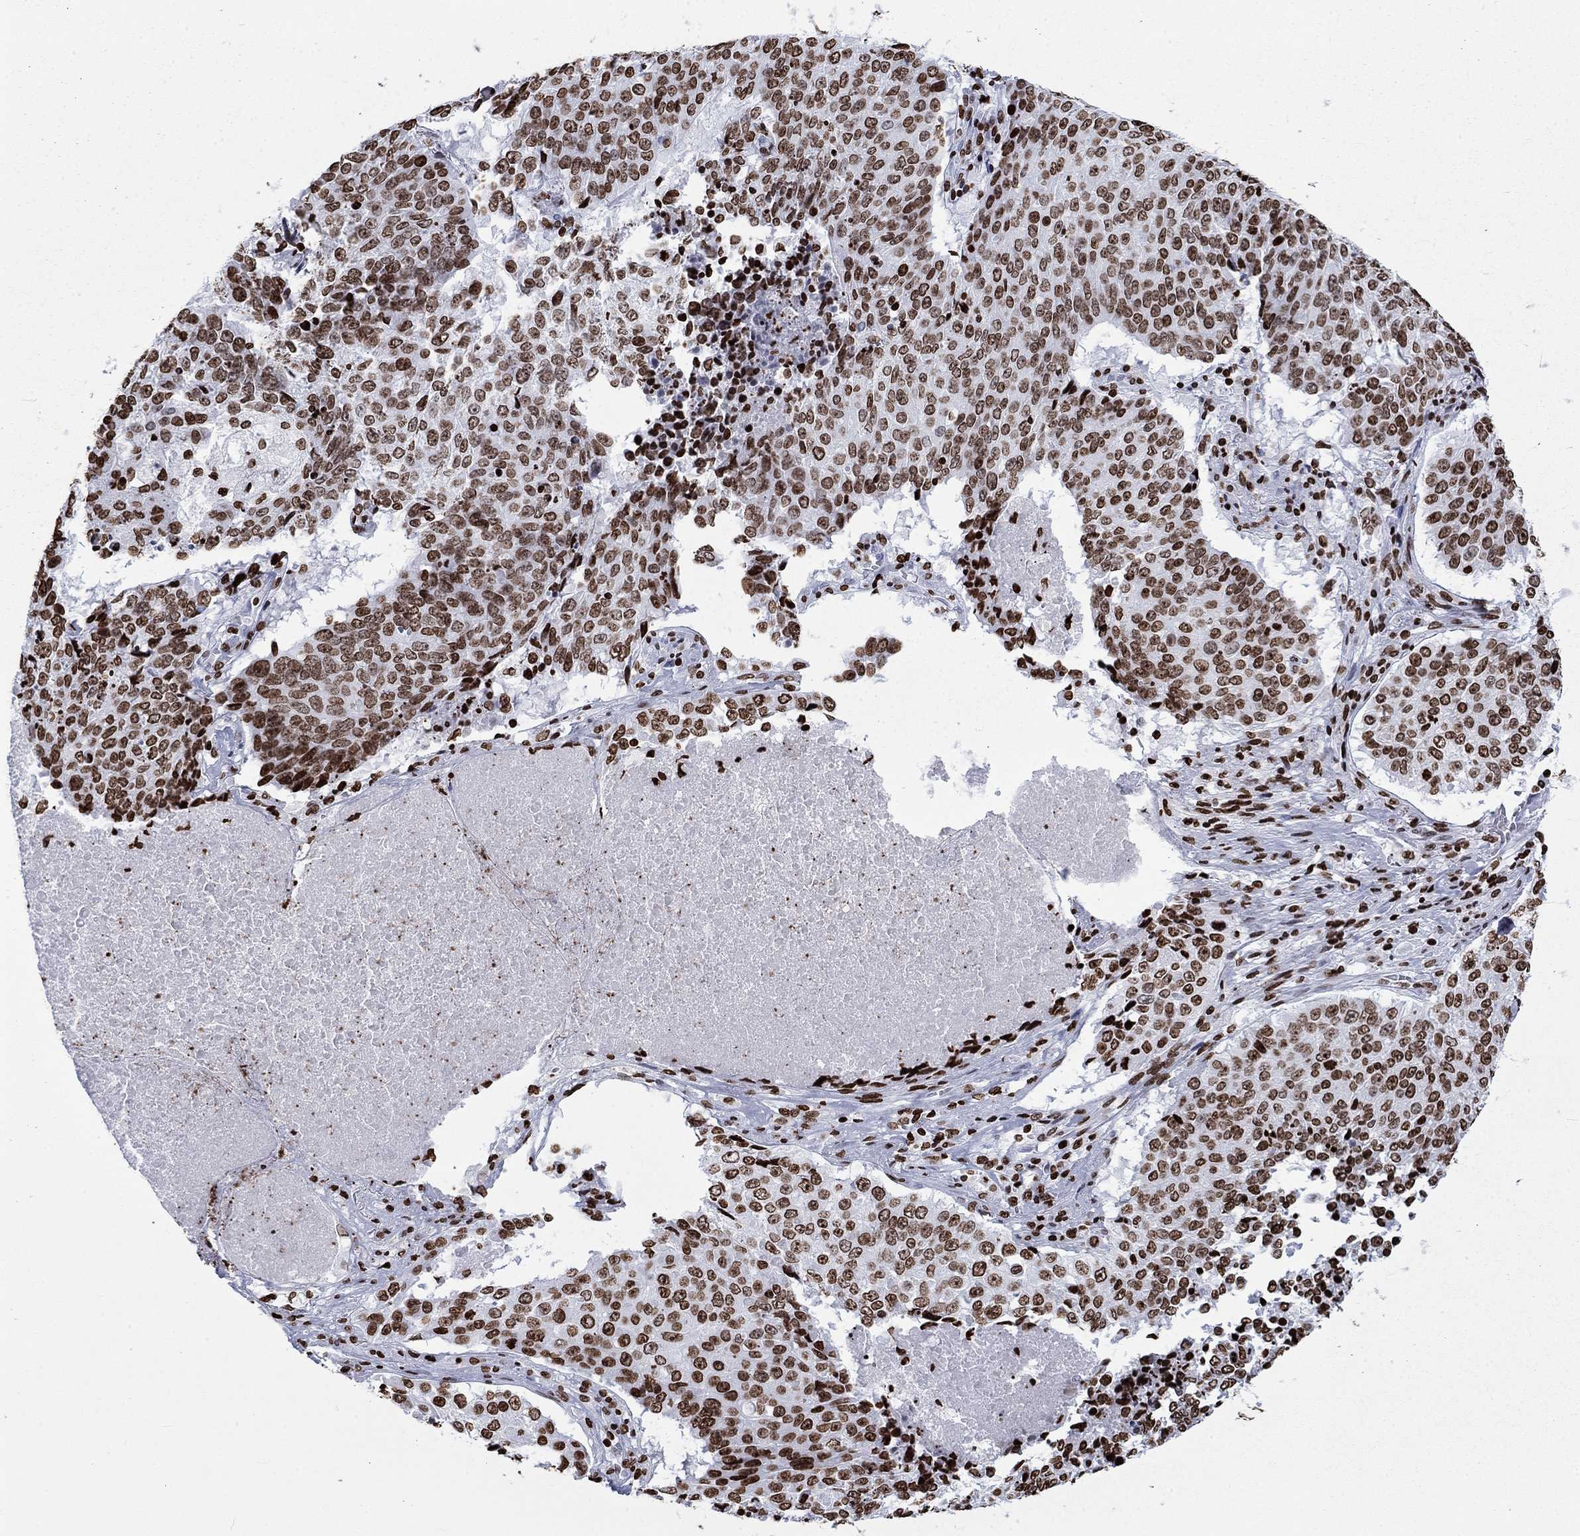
{"staining": {"intensity": "moderate", "quantity": ">75%", "location": "nuclear"}, "tissue": "lung cancer", "cell_type": "Tumor cells", "image_type": "cancer", "snomed": [{"axis": "morphology", "description": "Normal tissue, NOS"}, {"axis": "morphology", "description": "Squamous cell carcinoma, NOS"}, {"axis": "topography", "description": "Bronchus"}, {"axis": "topography", "description": "Lung"}], "caption": "Immunohistochemical staining of lung squamous cell carcinoma displays medium levels of moderate nuclear positivity in approximately >75% of tumor cells. Ihc stains the protein in brown and the nuclei are stained blue.", "gene": "H1-5", "patient": {"sex": "male", "age": 64}}